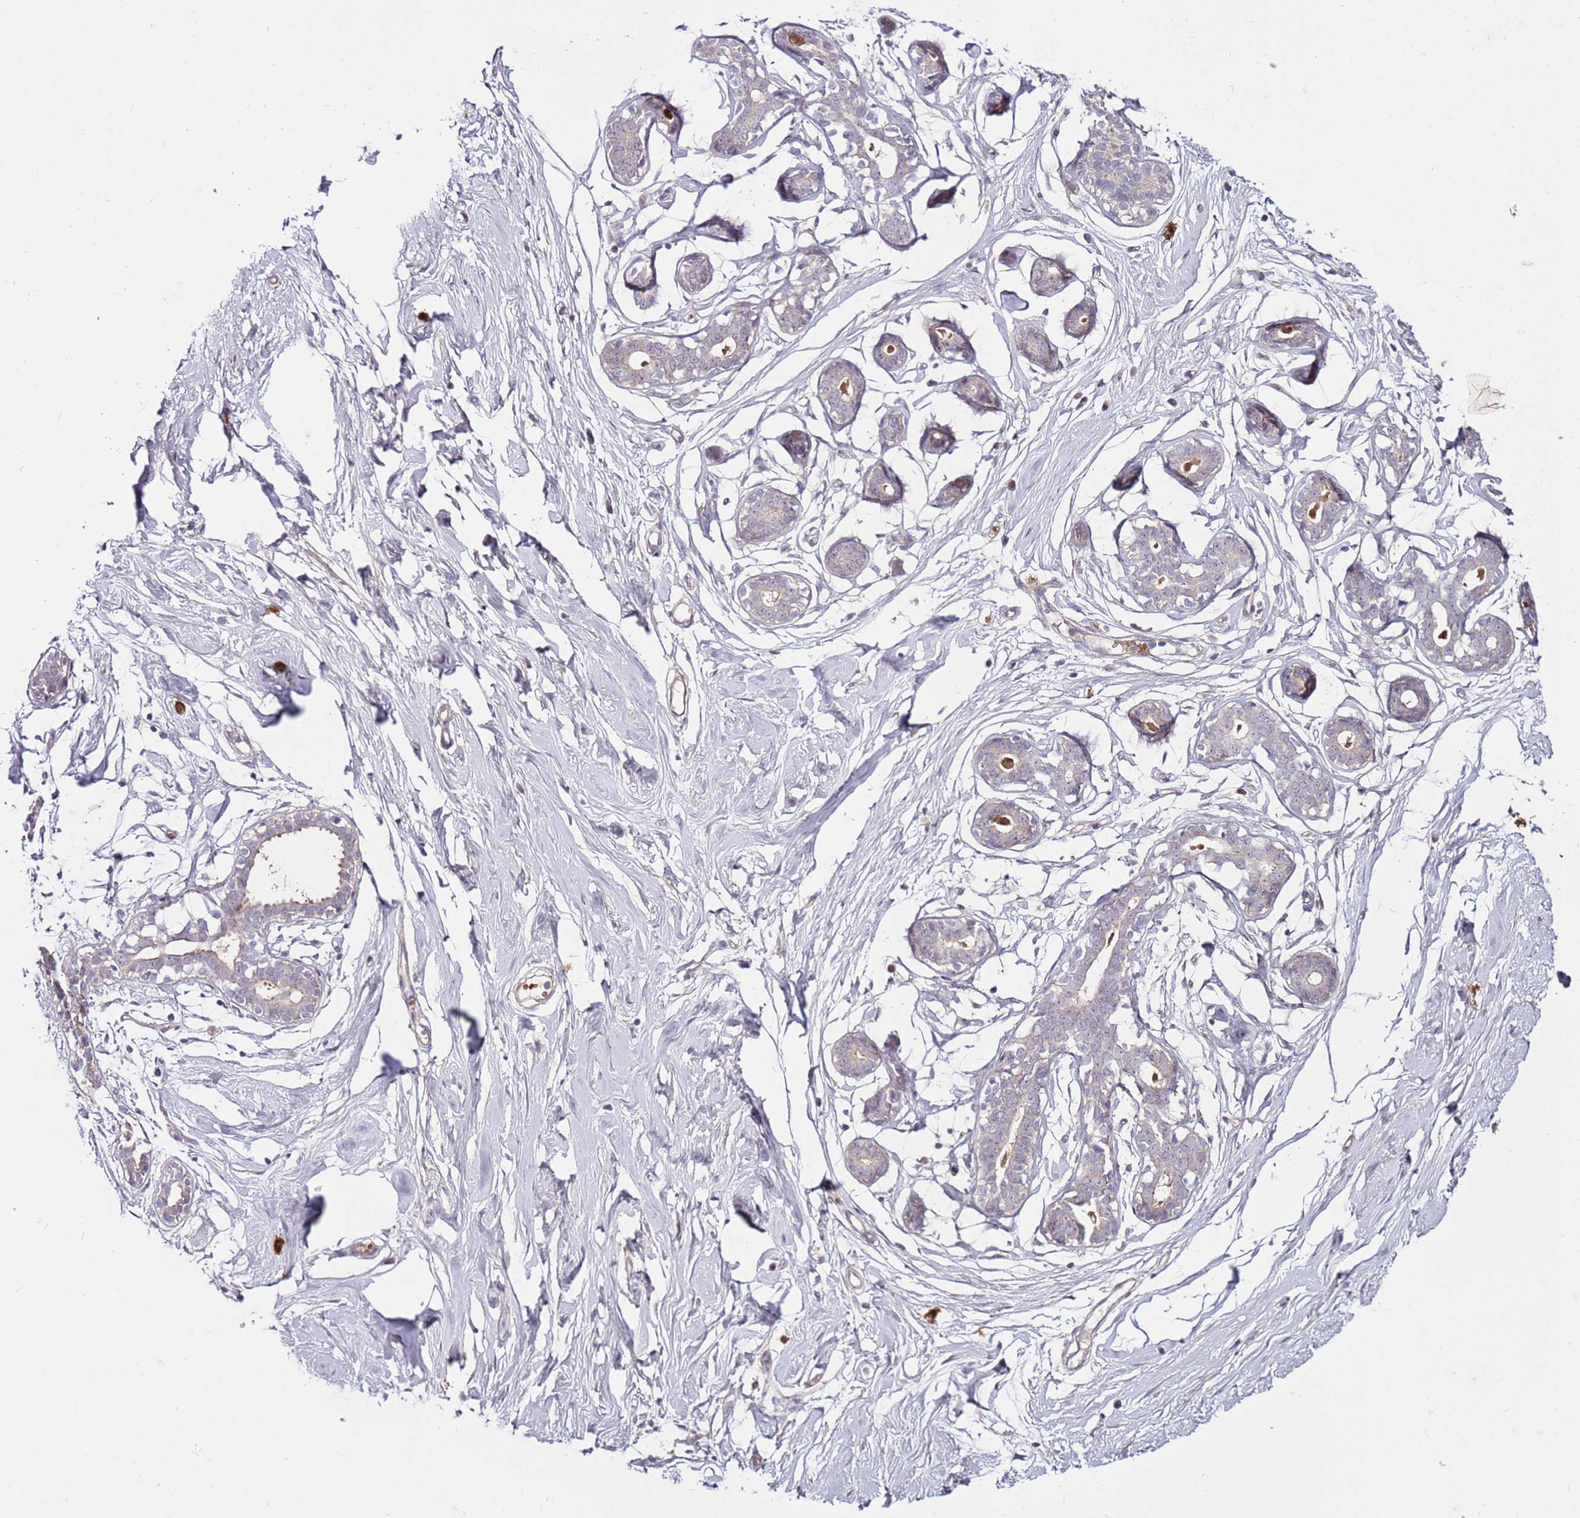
{"staining": {"intensity": "negative", "quantity": "none", "location": "none"}, "tissue": "breast", "cell_type": "Adipocytes", "image_type": "normal", "snomed": [{"axis": "morphology", "description": "Normal tissue, NOS"}, {"axis": "morphology", "description": "Adenoma, NOS"}, {"axis": "topography", "description": "Breast"}], "caption": "This is a histopathology image of immunohistochemistry staining of unremarkable breast, which shows no staining in adipocytes. (DAB (3,3'-diaminobenzidine) immunohistochemistry with hematoxylin counter stain).", "gene": "MTG2", "patient": {"sex": "female", "age": 23}}